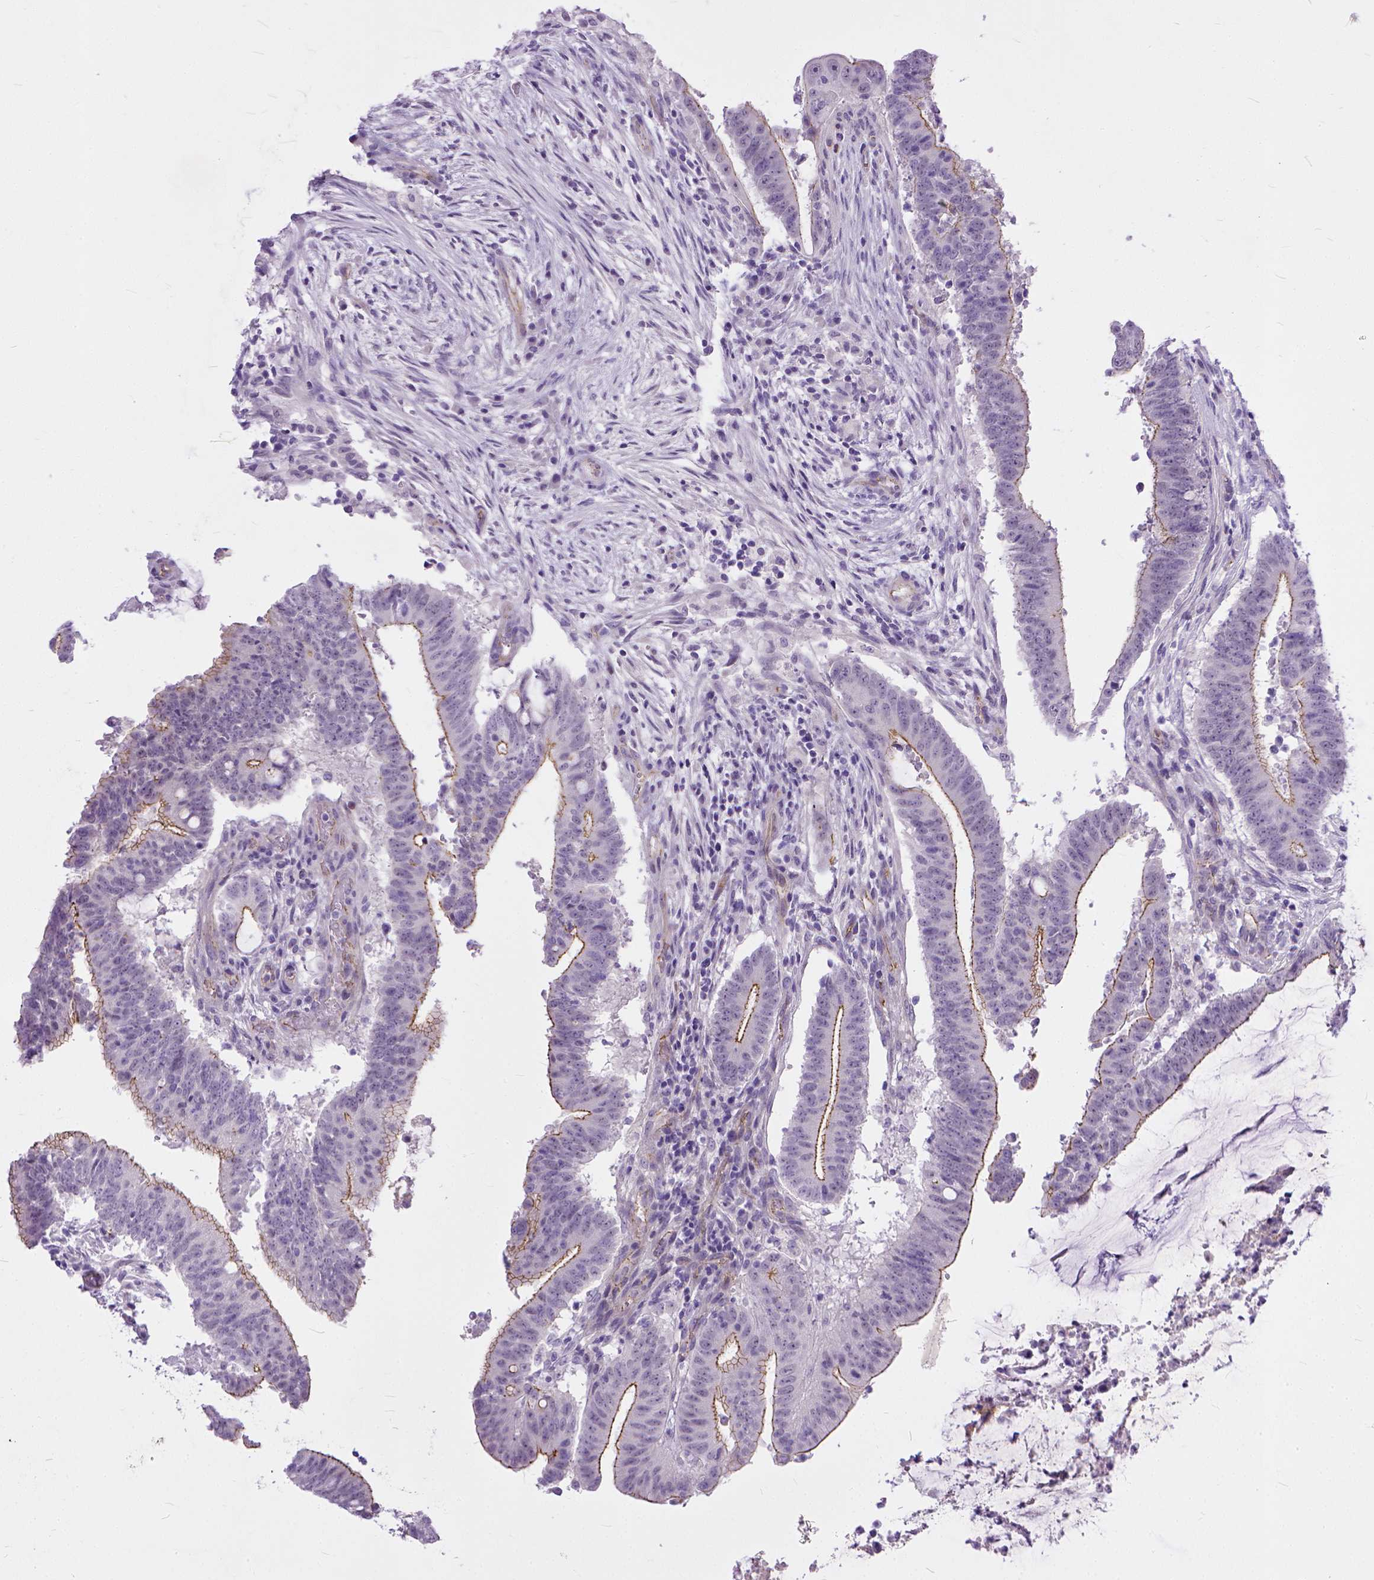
{"staining": {"intensity": "moderate", "quantity": ">75%", "location": "cytoplasmic/membranous"}, "tissue": "colorectal cancer", "cell_type": "Tumor cells", "image_type": "cancer", "snomed": [{"axis": "morphology", "description": "Adenocarcinoma, NOS"}, {"axis": "topography", "description": "Colon"}], "caption": "Colorectal cancer tissue shows moderate cytoplasmic/membranous expression in approximately >75% of tumor cells, visualized by immunohistochemistry. (DAB (3,3'-diaminobenzidine) IHC, brown staining for protein, blue staining for nuclei).", "gene": "ADGRF1", "patient": {"sex": "female", "age": 43}}